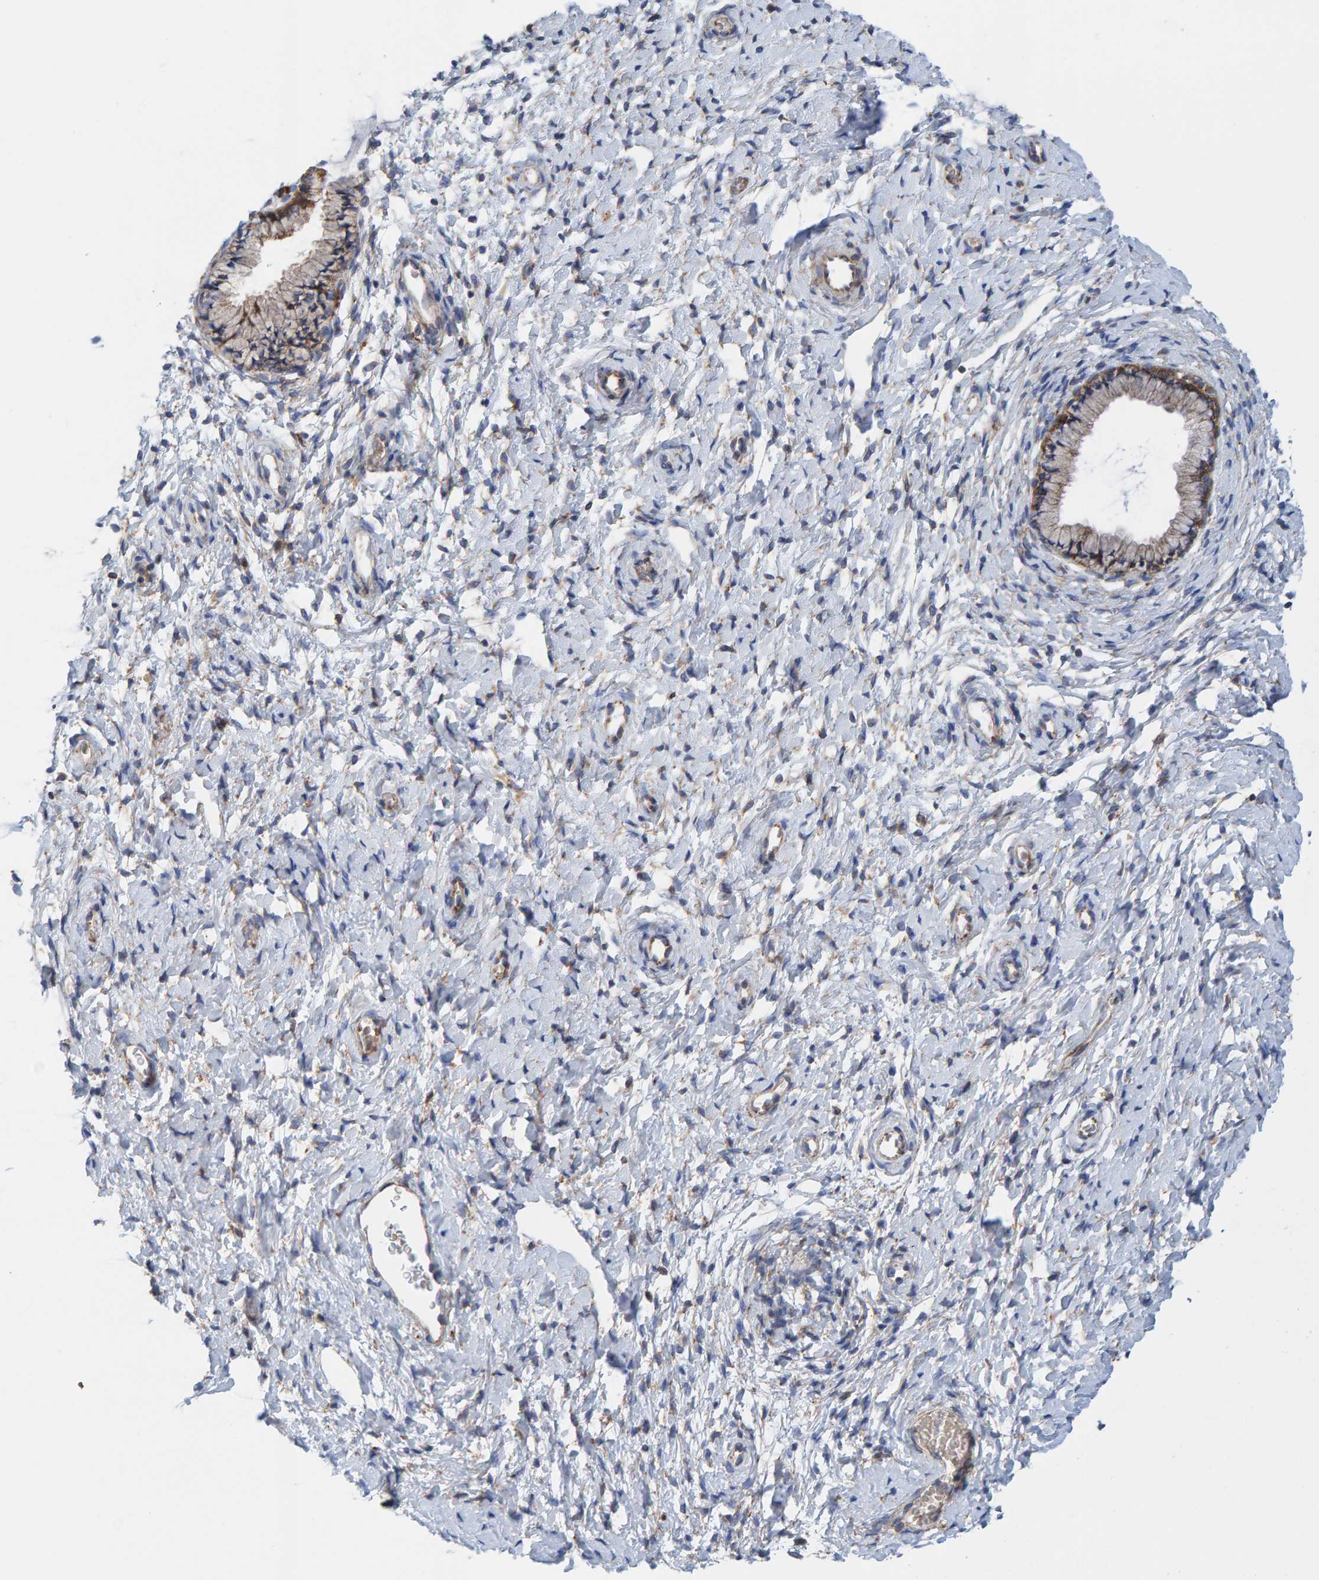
{"staining": {"intensity": "weak", "quantity": "25%-75%", "location": "cytoplasmic/membranous"}, "tissue": "cervix", "cell_type": "Glandular cells", "image_type": "normal", "snomed": [{"axis": "morphology", "description": "Normal tissue, NOS"}, {"axis": "topography", "description": "Cervix"}], "caption": "A brown stain highlights weak cytoplasmic/membranous expression of a protein in glandular cells of normal human cervix. Nuclei are stained in blue.", "gene": "CDK5RAP3", "patient": {"sex": "female", "age": 72}}